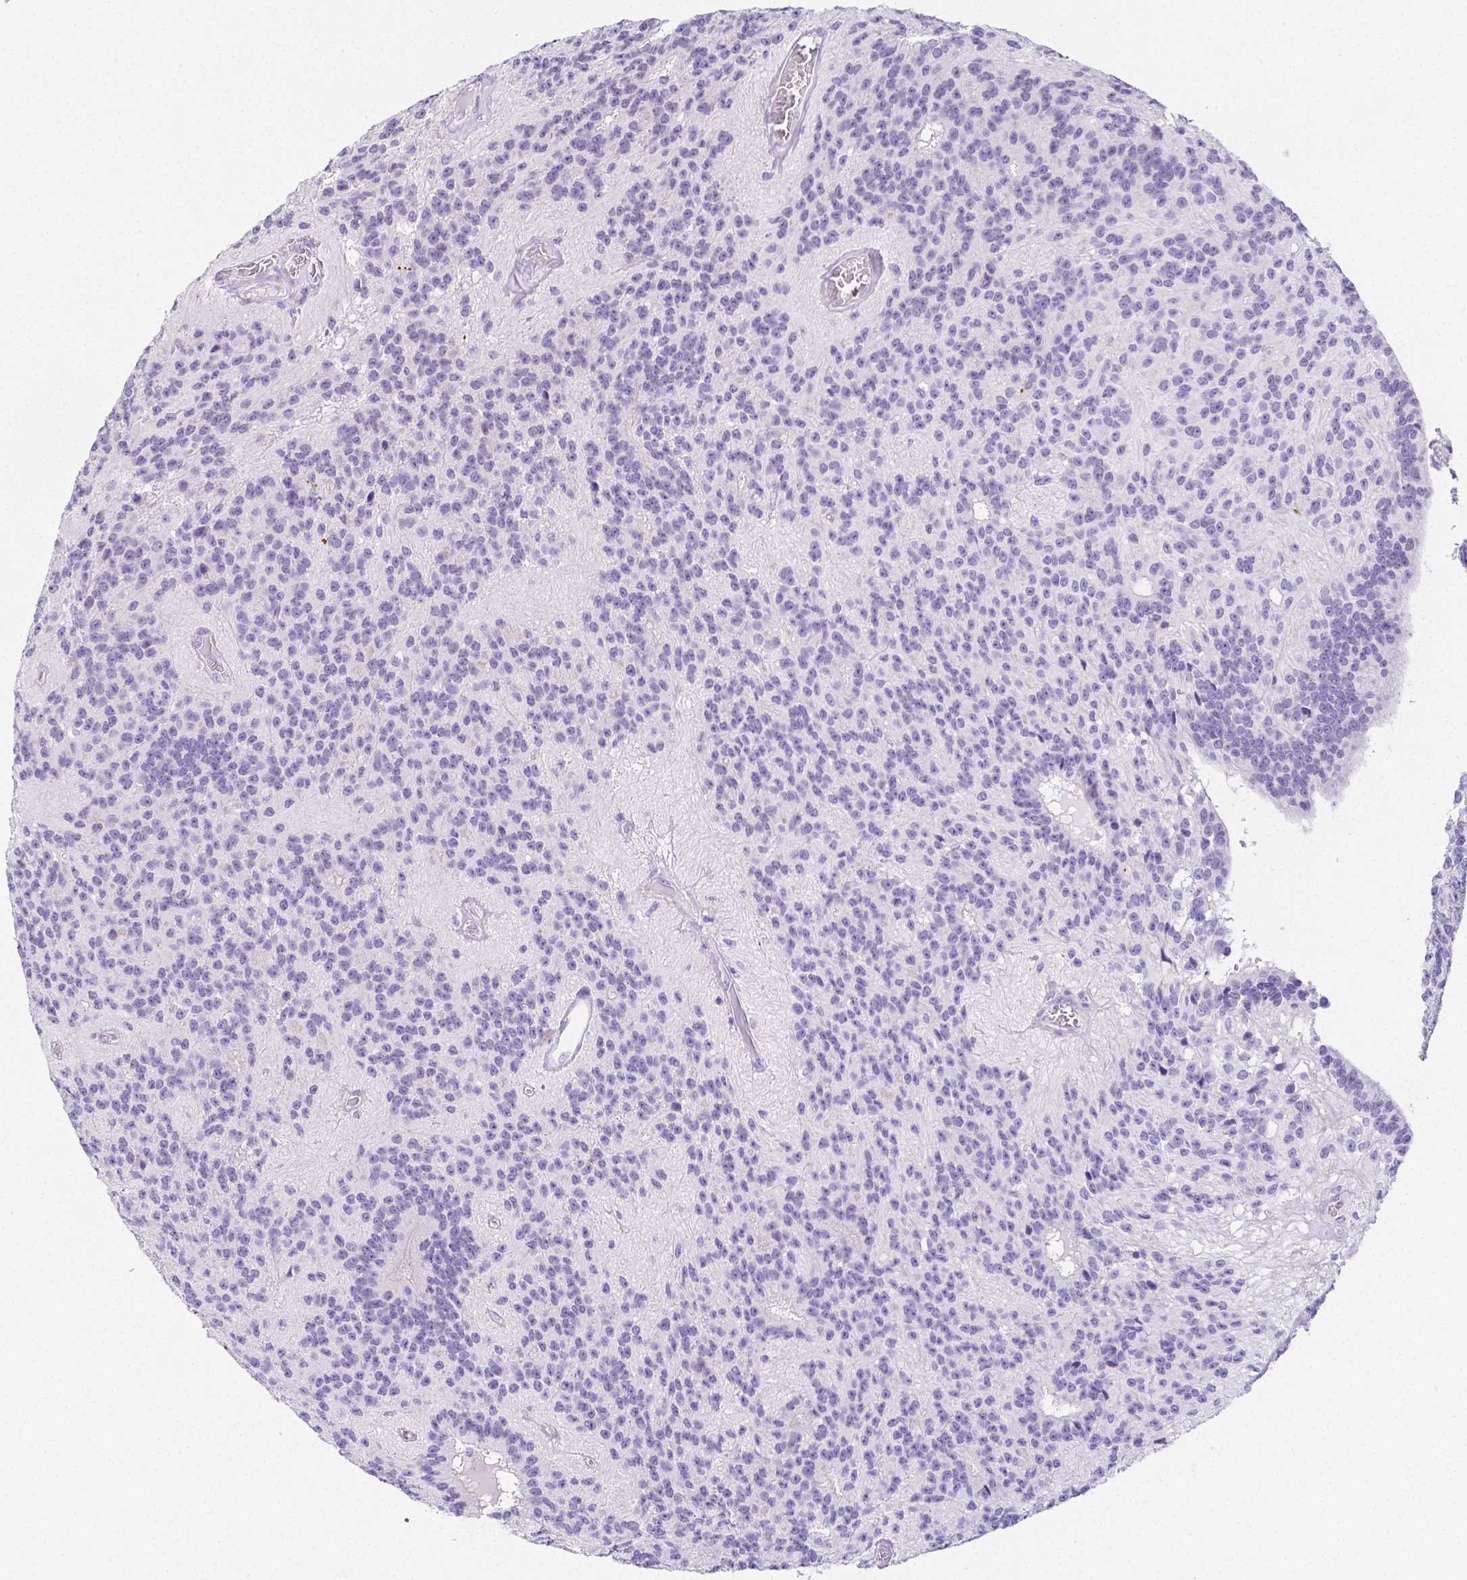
{"staining": {"intensity": "negative", "quantity": "none", "location": "none"}, "tissue": "glioma", "cell_type": "Tumor cells", "image_type": "cancer", "snomed": [{"axis": "morphology", "description": "Glioma, malignant, Low grade"}, {"axis": "topography", "description": "Brain"}], "caption": "Glioma was stained to show a protein in brown. There is no significant expression in tumor cells.", "gene": "ARHGAP36", "patient": {"sex": "male", "age": 31}}